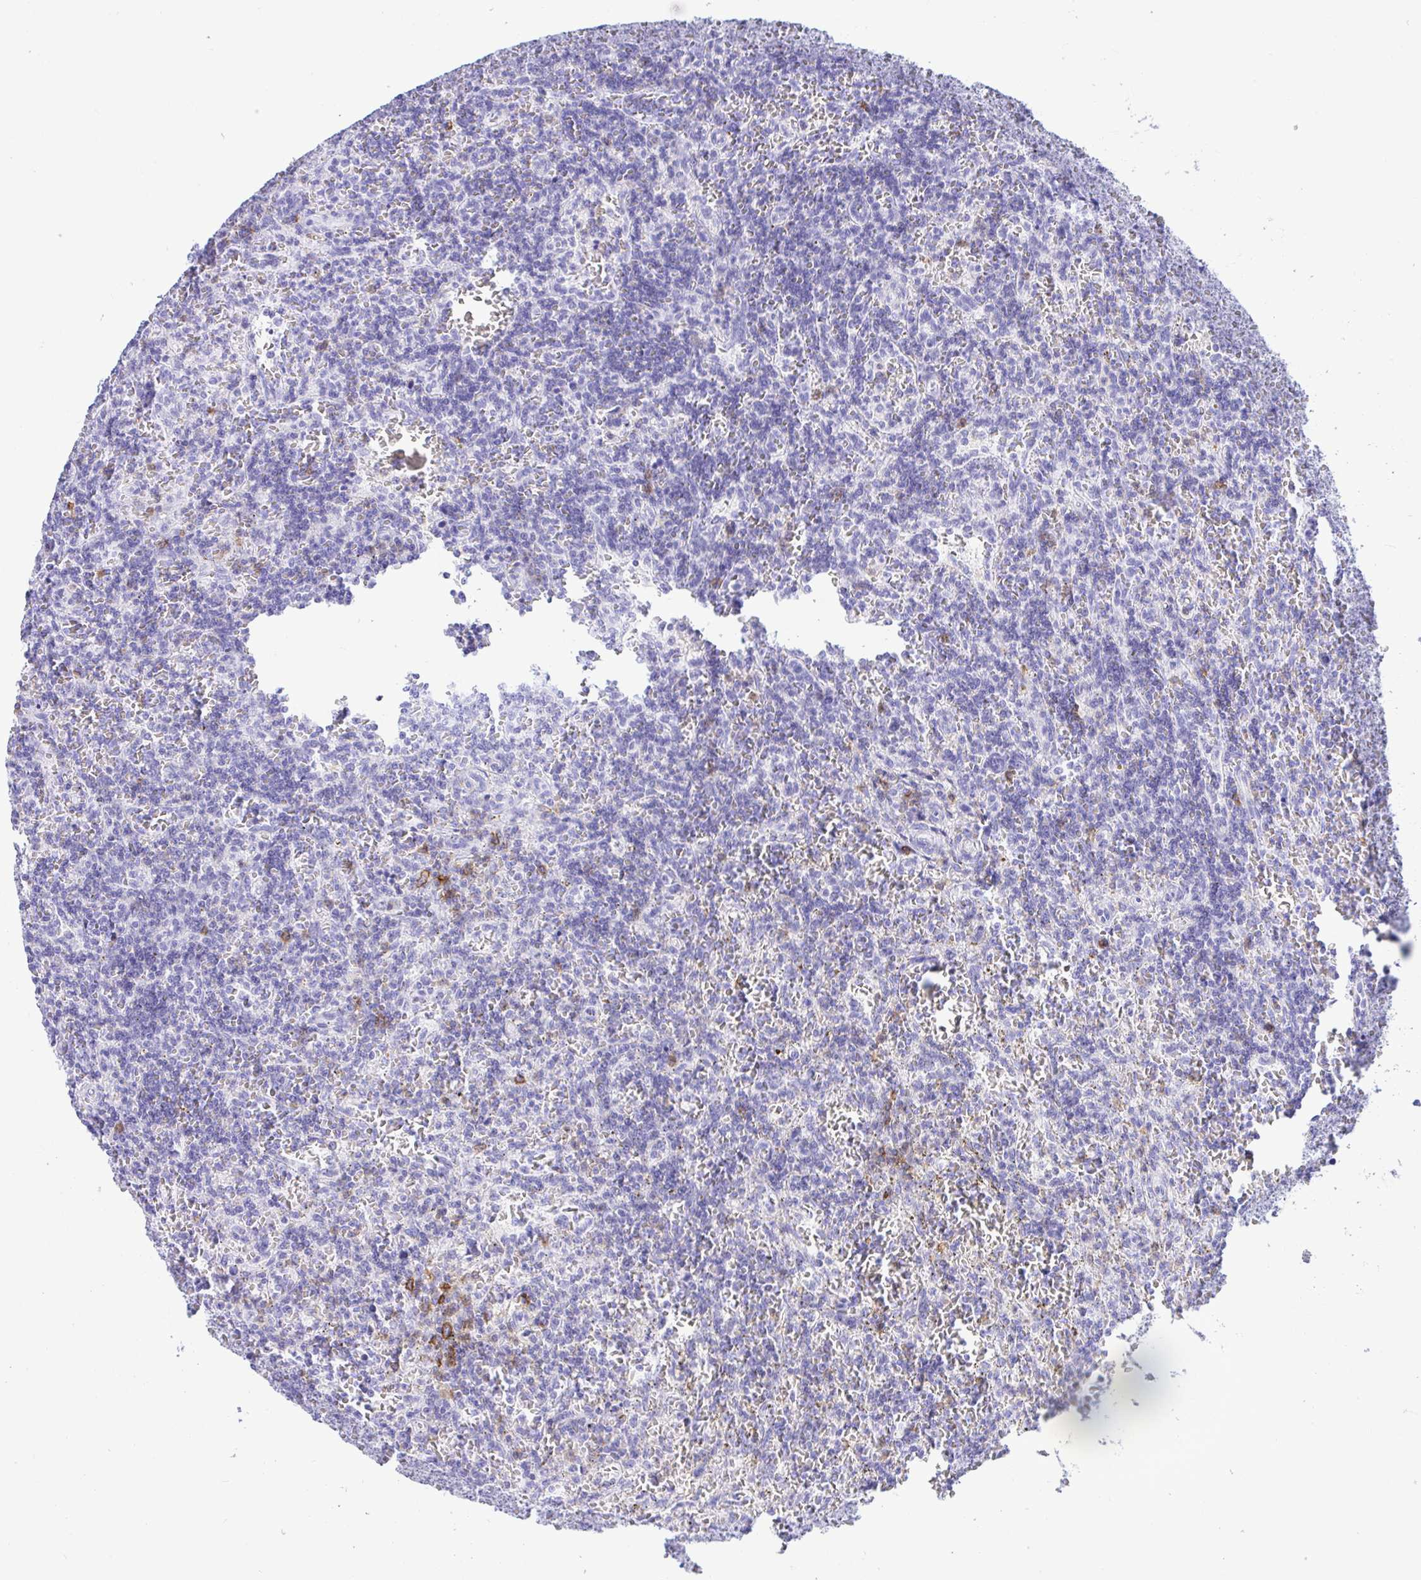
{"staining": {"intensity": "negative", "quantity": "none", "location": "none"}, "tissue": "lymphoma", "cell_type": "Tumor cells", "image_type": "cancer", "snomed": [{"axis": "morphology", "description": "Malignant lymphoma, non-Hodgkin's type, Low grade"}, {"axis": "topography", "description": "Spleen"}], "caption": "Immunohistochemistry of human lymphoma reveals no positivity in tumor cells. (Immunohistochemistry, brightfield microscopy, high magnification).", "gene": "CD5", "patient": {"sex": "male", "age": 73}}